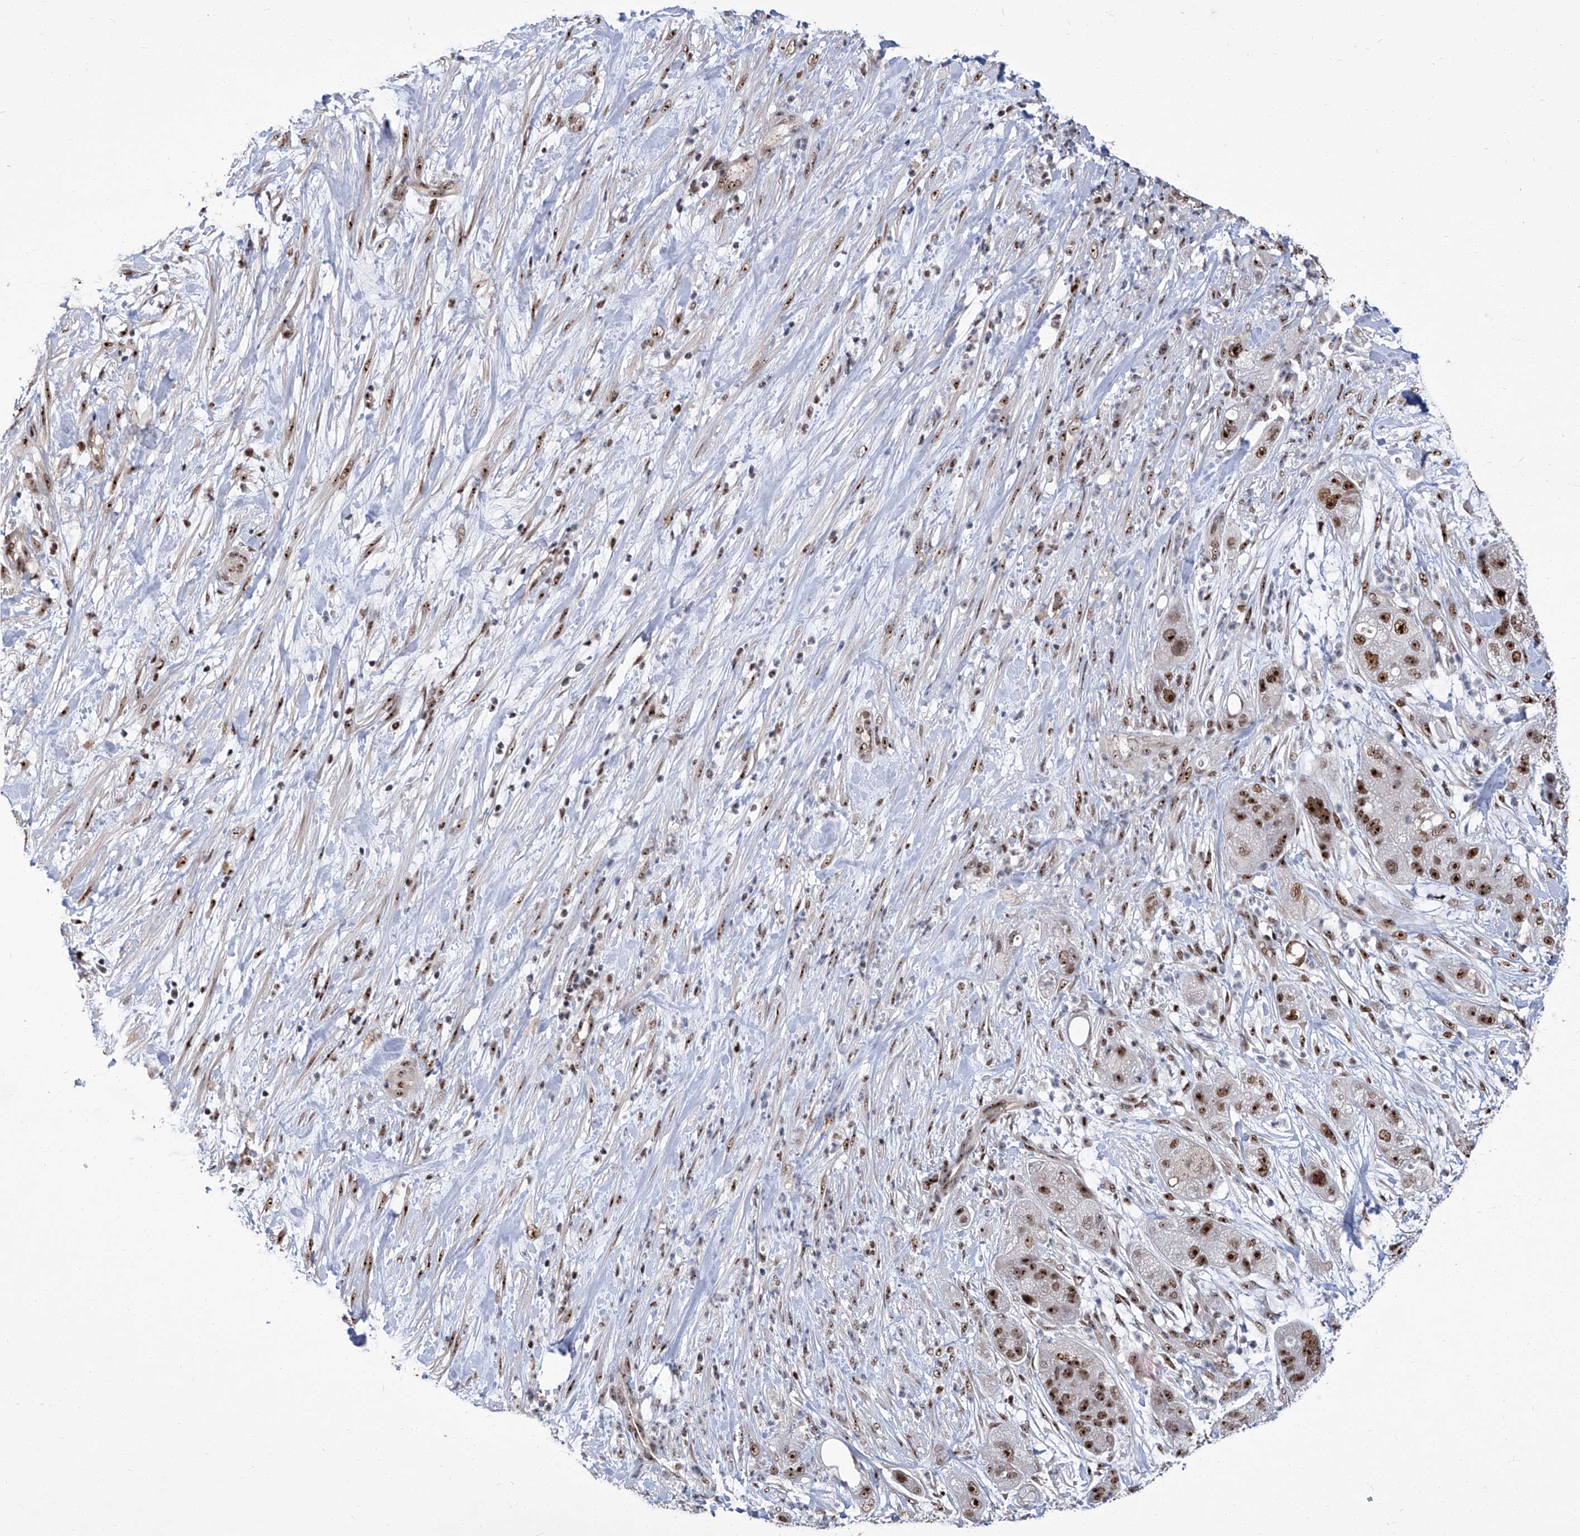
{"staining": {"intensity": "strong", "quantity": ">75%", "location": "nuclear"}, "tissue": "pancreatic cancer", "cell_type": "Tumor cells", "image_type": "cancer", "snomed": [{"axis": "morphology", "description": "Adenocarcinoma, NOS"}, {"axis": "topography", "description": "Pancreas"}], "caption": "Immunohistochemical staining of pancreatic cancer demonstrates high levels of strong nuclear protein expression in approximately >75% of tumor cells. The staining was performed using DAB (3,3'-diaminobenzidine) to visualize the protein expression in brown, while the nuclei were stained in blue with hematoxylin (Magnification: 20x).", "gene": "CMTR1", "patient": {"sex": "female", "age": 78}}